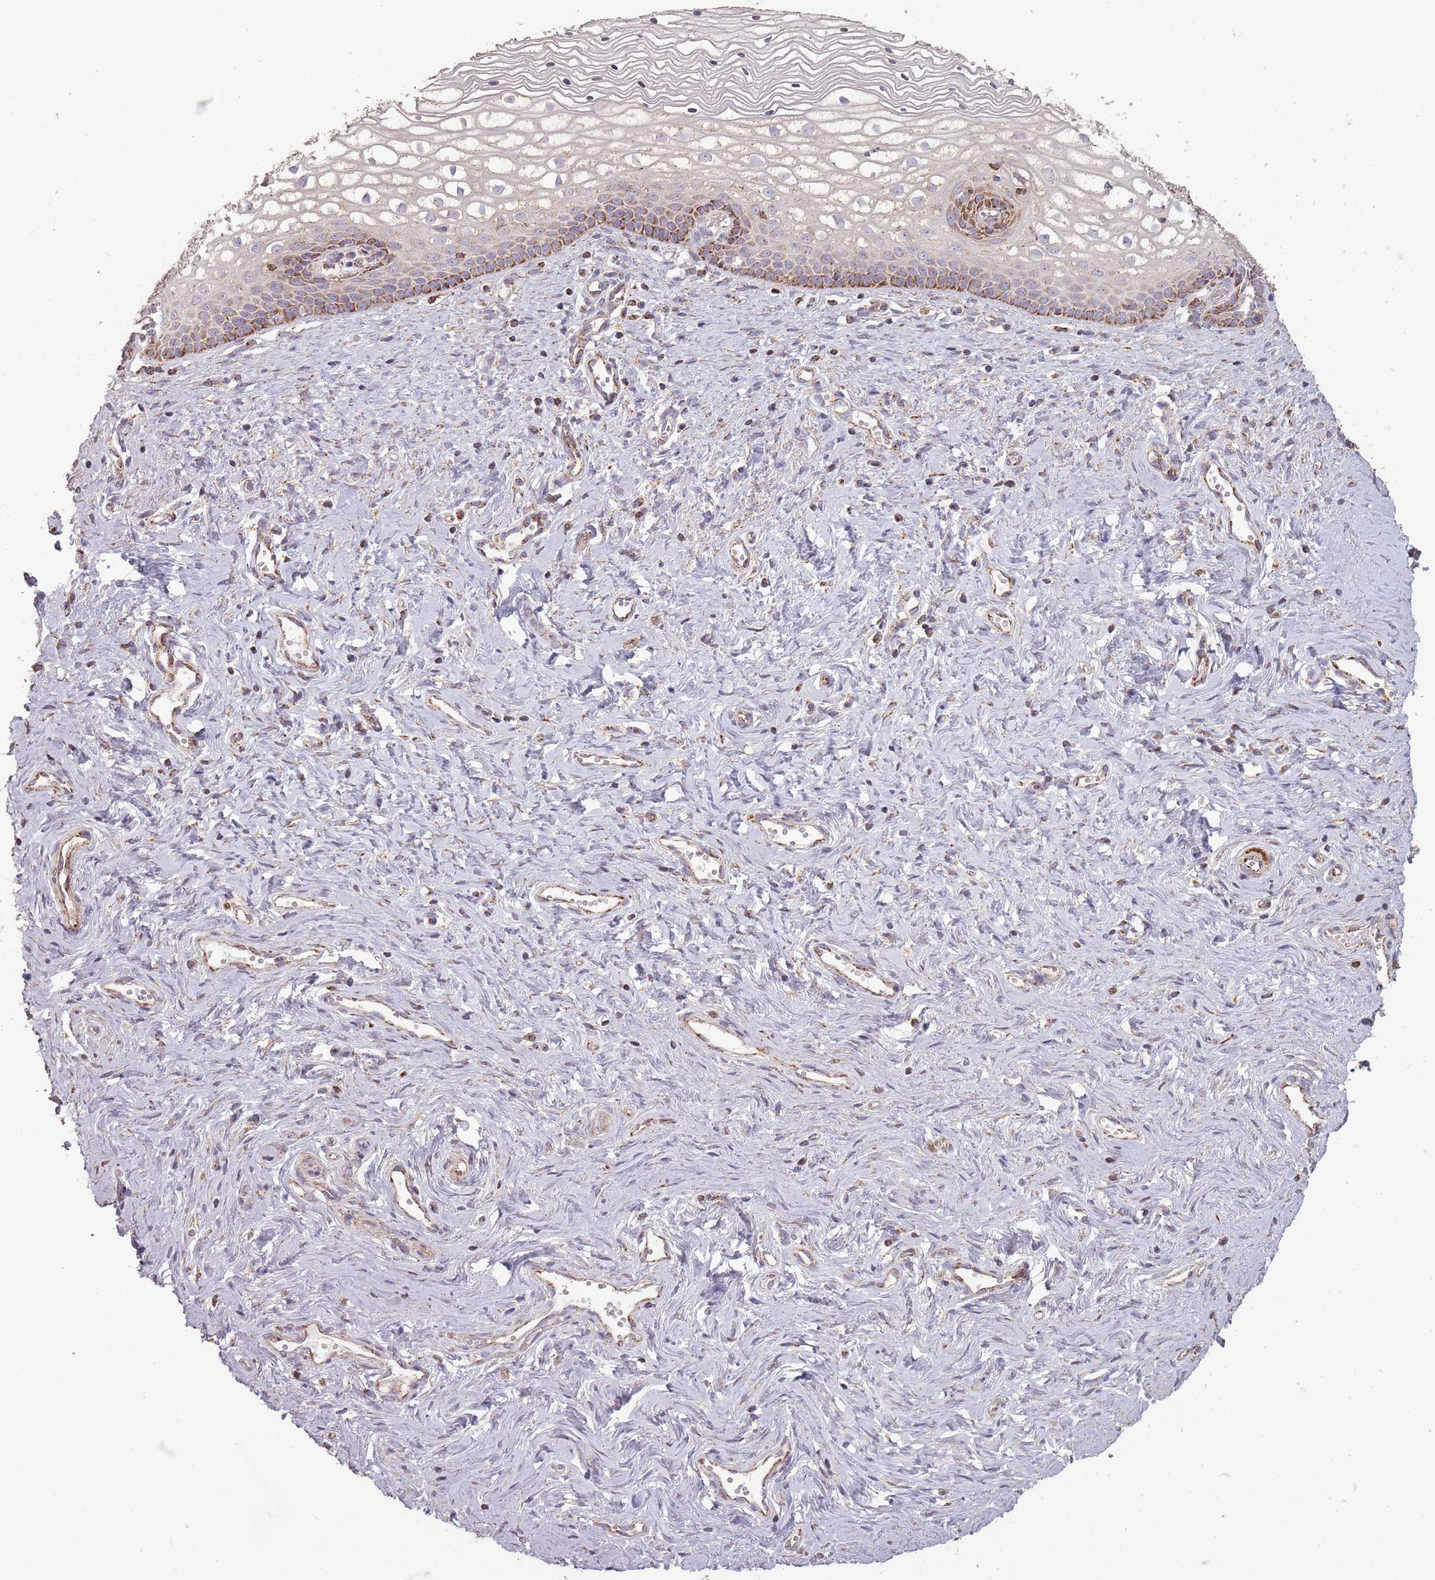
{"staining": {"intensity": "strong", "quantity": "<25%", "location": "cytoplasmic/membranous"}, "tissue": "vagina", "cell_type": "Squamous epithelial cells", "image_type": "normal", "snomed": [{"axis": "morphology", "description": "Normal tissue, NOS"}, {"axis": "topography", "description": "Vagina"}], "caption": "About <25% of squamous epithelial cells in unremarkable human vagina display strong cytoplasmic/membranous protein staining as visualized by brown immunohistochemical staining.", "gene": "CNOT8", "patient": {"sex": "female", "age": 59}}